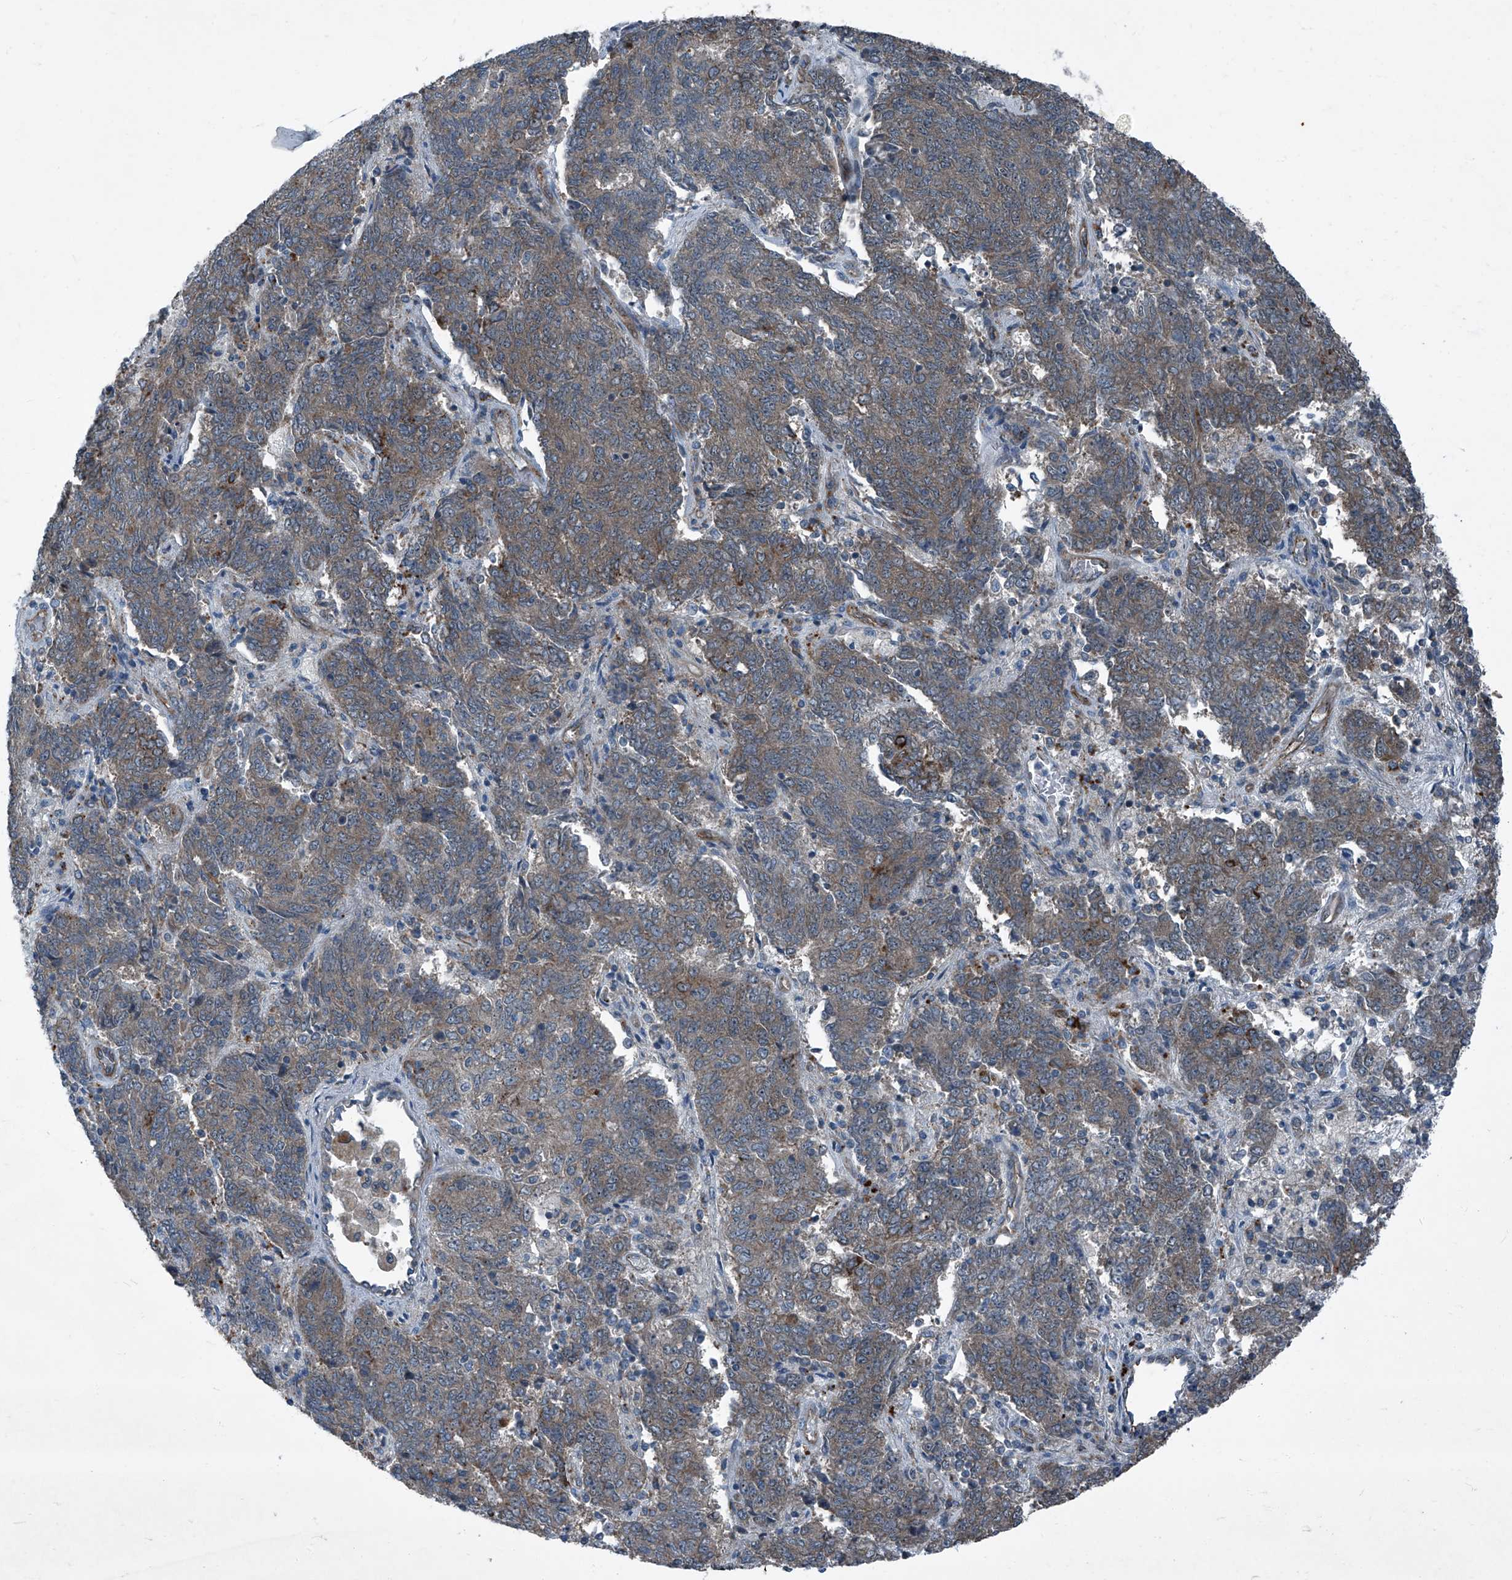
{"staining": {"intensity": "weak", "quantity": "<25%", "location": "cytoplasmic/membranous"}, "tissue": "endometrial cancer", "cell_type": "Tumor cells", "image_type": "cancer", "snomed": [{"axis": "morphology", "description": "Adenocarcinoma, NOS"}, {"axis": "topography", "description": "Endometrium"}], "caption": "DAB (3,3'-diaminobenzidine) immunohistochemical staining of endometrial cancer (adenocarcinoma) reveals no significant positivity in tumor cells.", "gene": "SENP2", "patient": {"sex": "female", "age": 80}}